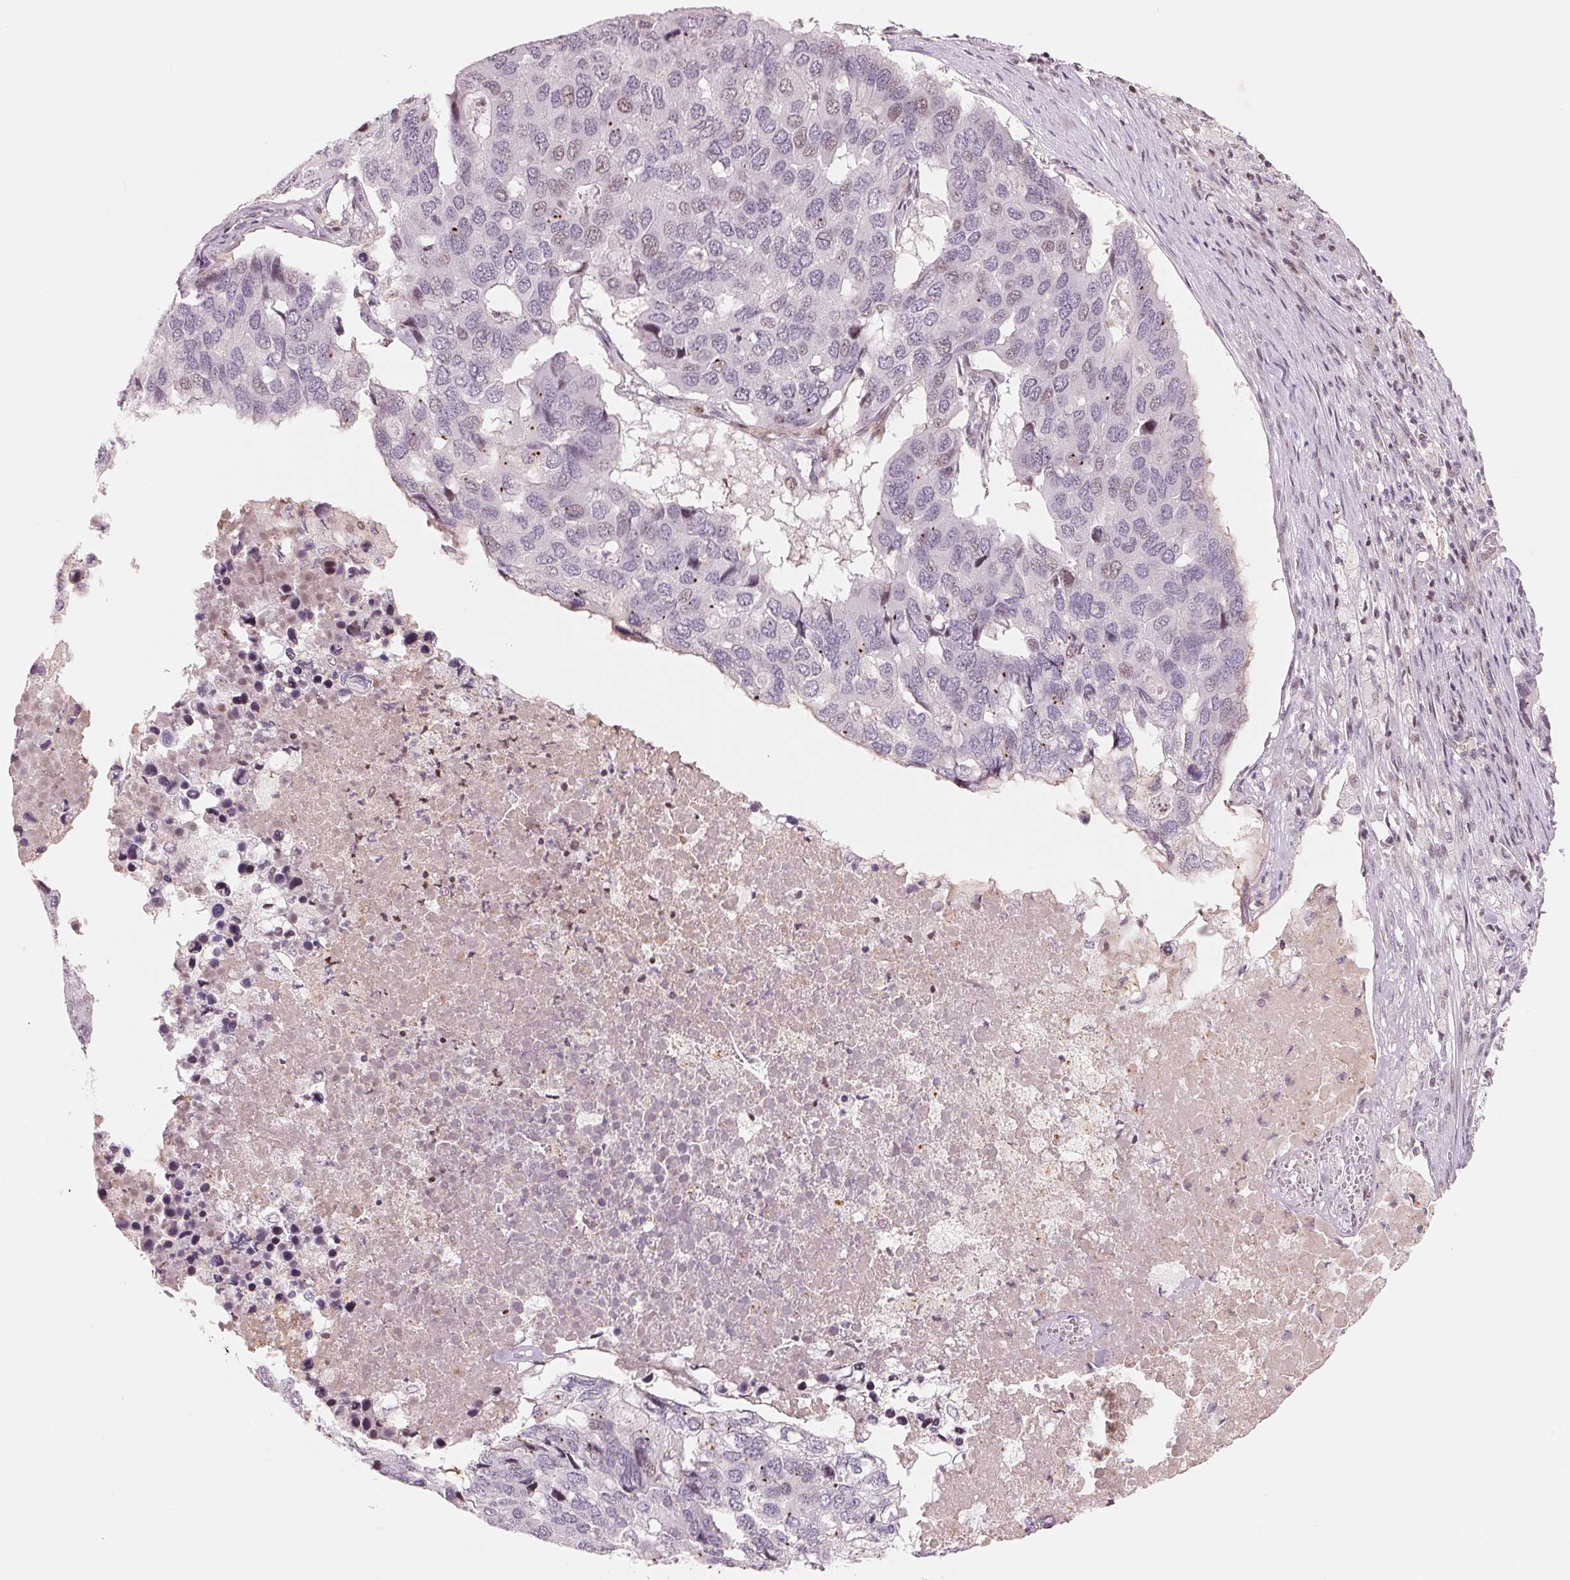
{"staining": {"intensity": "negative", "quantity": "none", "location": "none"}, "tissue": "pancreatic cancer", "cell_type": "Tumor cells", "image_type": "cancer", "snomed": [{"axis": "morphology", "description": "Adenocarcinoma, NOS"}, {"axis": "topography", "description": "Pancreas"}], "caption": "Photomicrograph shows no significant protein expression in tumor cells of pancreatic cancer (adenocarcinoma).", "gene": "SLC17A4", "patient": {"sex": "male", "age": 50}}